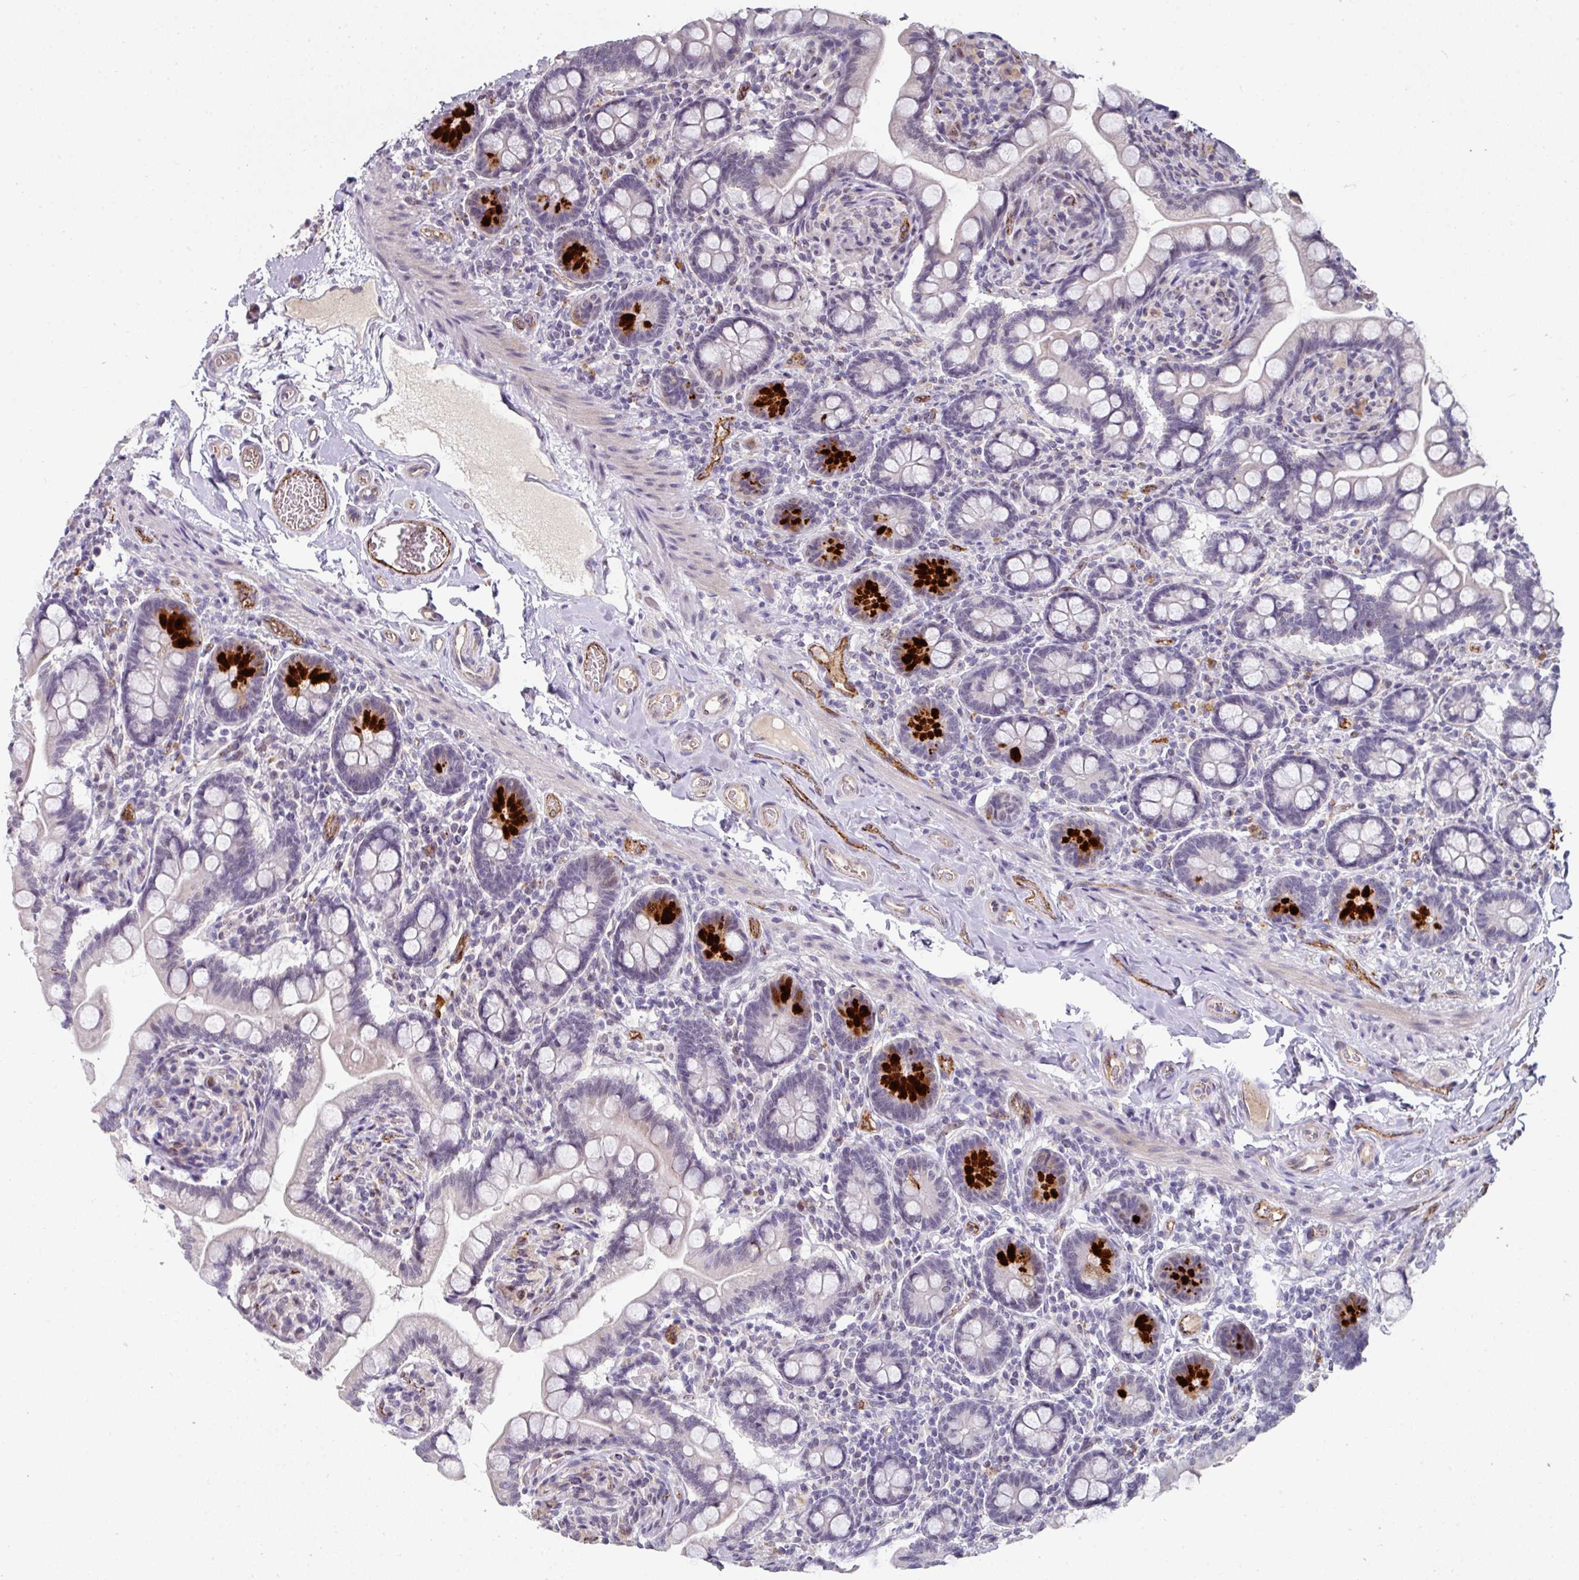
{"staining": {"intensity": "strong", "quantity": "25%-75%", "location": "cytoplasmic/membranous"}, "tissue": "small intestine", "cell_type": "Glandular cells", "image_type": "normal", "snomed": [{"axis": "morphology", "description": "Normal tissue, NOS"}, {"axis": "topography", "description": "Small intestine"}], "caption": "Protein positivity by immunohistochemistry (IHC) exhibits strong cytoplasmic/membranous expression in approximately 25%-75% of glandular cells in unremarkable small intestine.", "gene": "SIDT2", "patient": {"sex": "female", "age": 64}}